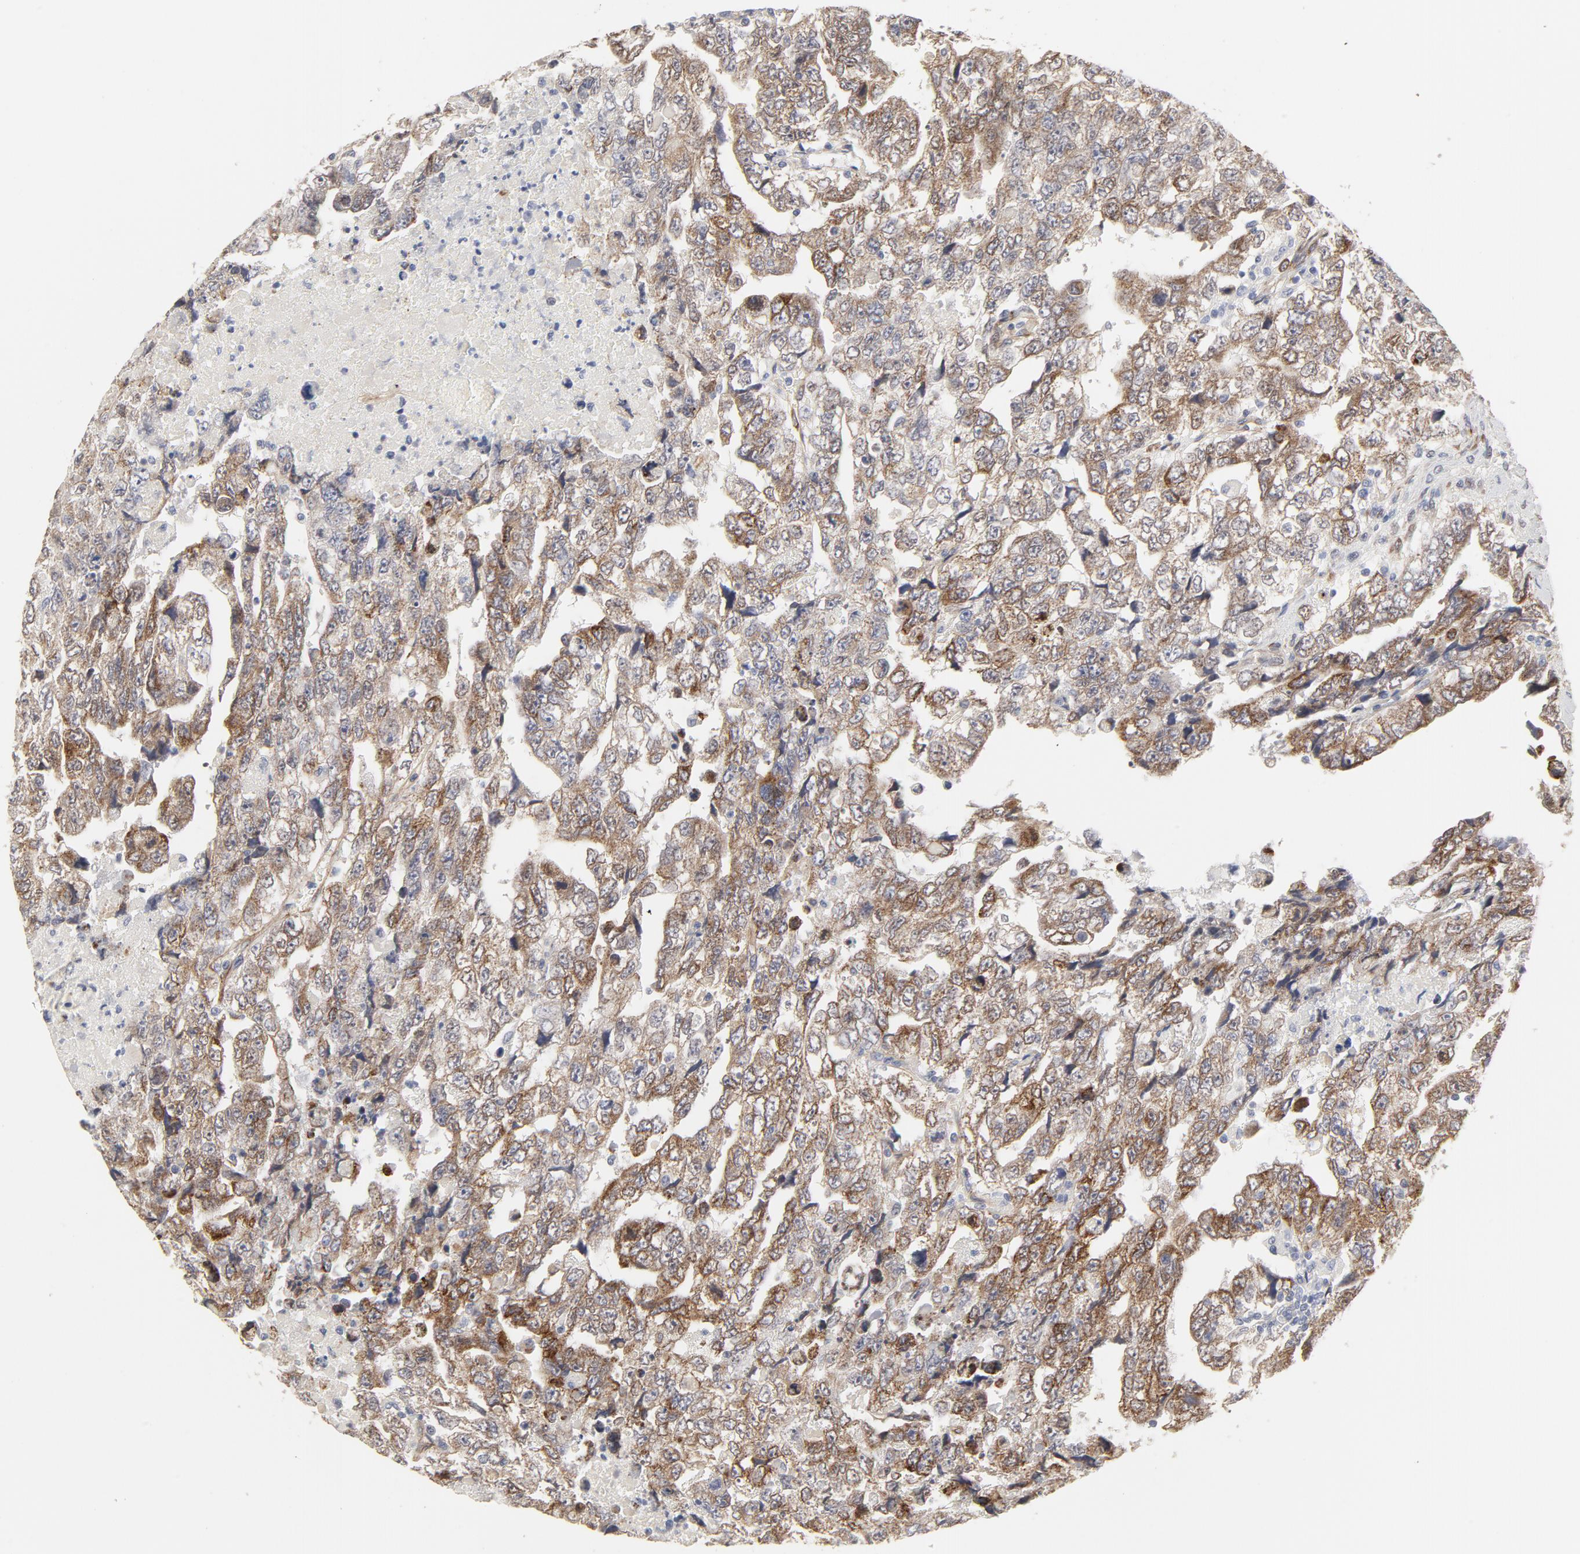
{"staining": {"intensity": "moderate", "quantity": "25%-75%", "location": "cytoplasmic/membranous"}, "tissue": "testis cancer", "cell_type": "Tumor cells", "image_type": "cancer", "snomed": [{"axis": "morphology", "description": "Carcinoma, Embryonal, NOS"}, {"axis": "topography", "description": "Testis"}], "caption": "Approximately 25%-75% of tumor cells in human embryonal carcinoma (testis) demonstrate moderate cytoplasmic/membranous protein expression as visualized by brown immunohistochemical staining.", "gene": "MAGED4", "patient": {"sex": "male", "age": 36}}